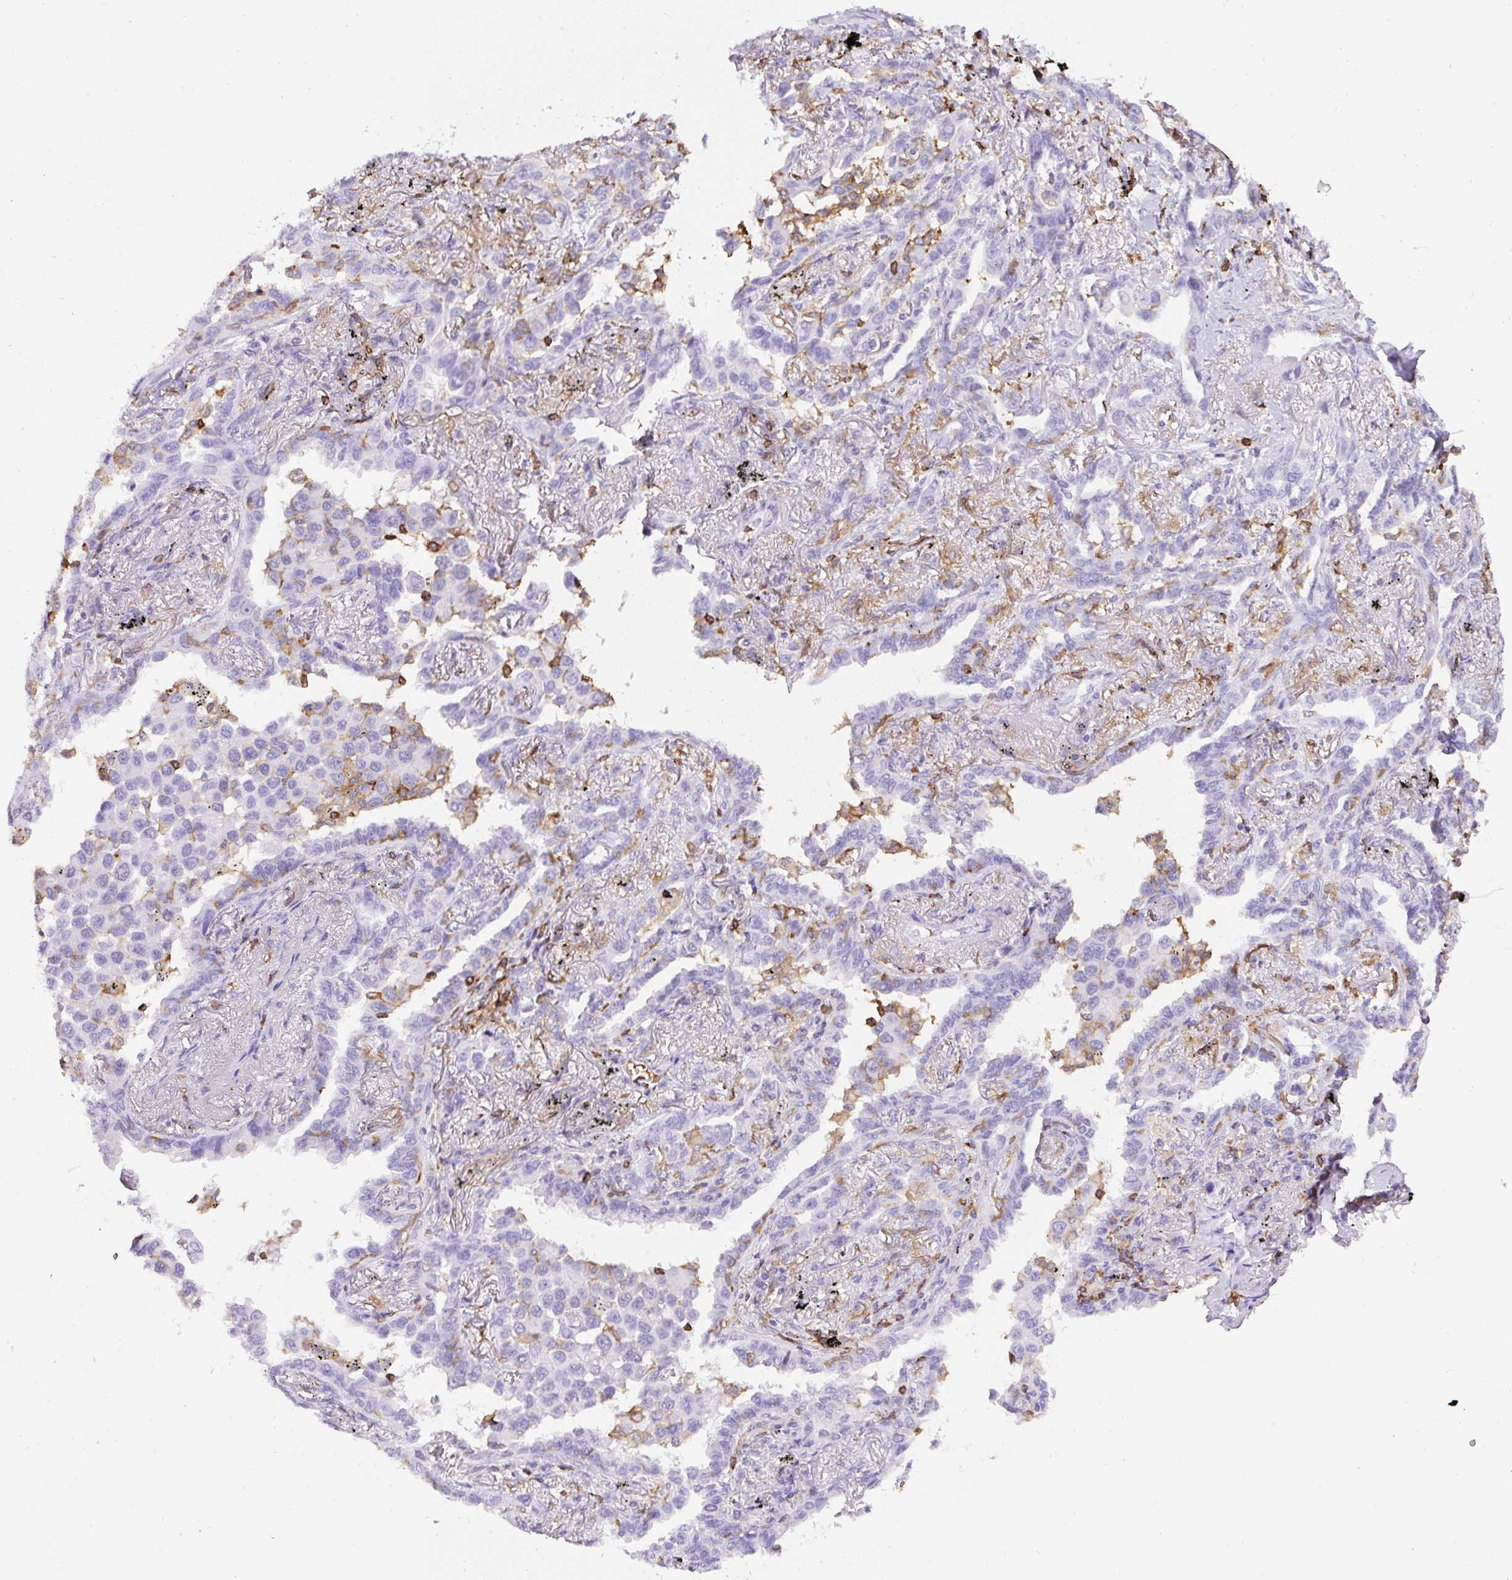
{"staining": {"intensity": "negative", "quantity": "none", "location": "none"}, "tissue": "lung cancer", "cell_type": "Tumor cells", "image_type": "cancer", "snomed": [{"axis": "morphology", "description": "Adenocarcinoma, NOS"}, {"axis": "topography", "description": "Lung"}], "caption": "Protein analysis of lung cancer (adenocarcinoma) exhibits no significant staining in tumor cells.", "gene": "FAM228B", "patient": {"sex": "male", "age": 67}}